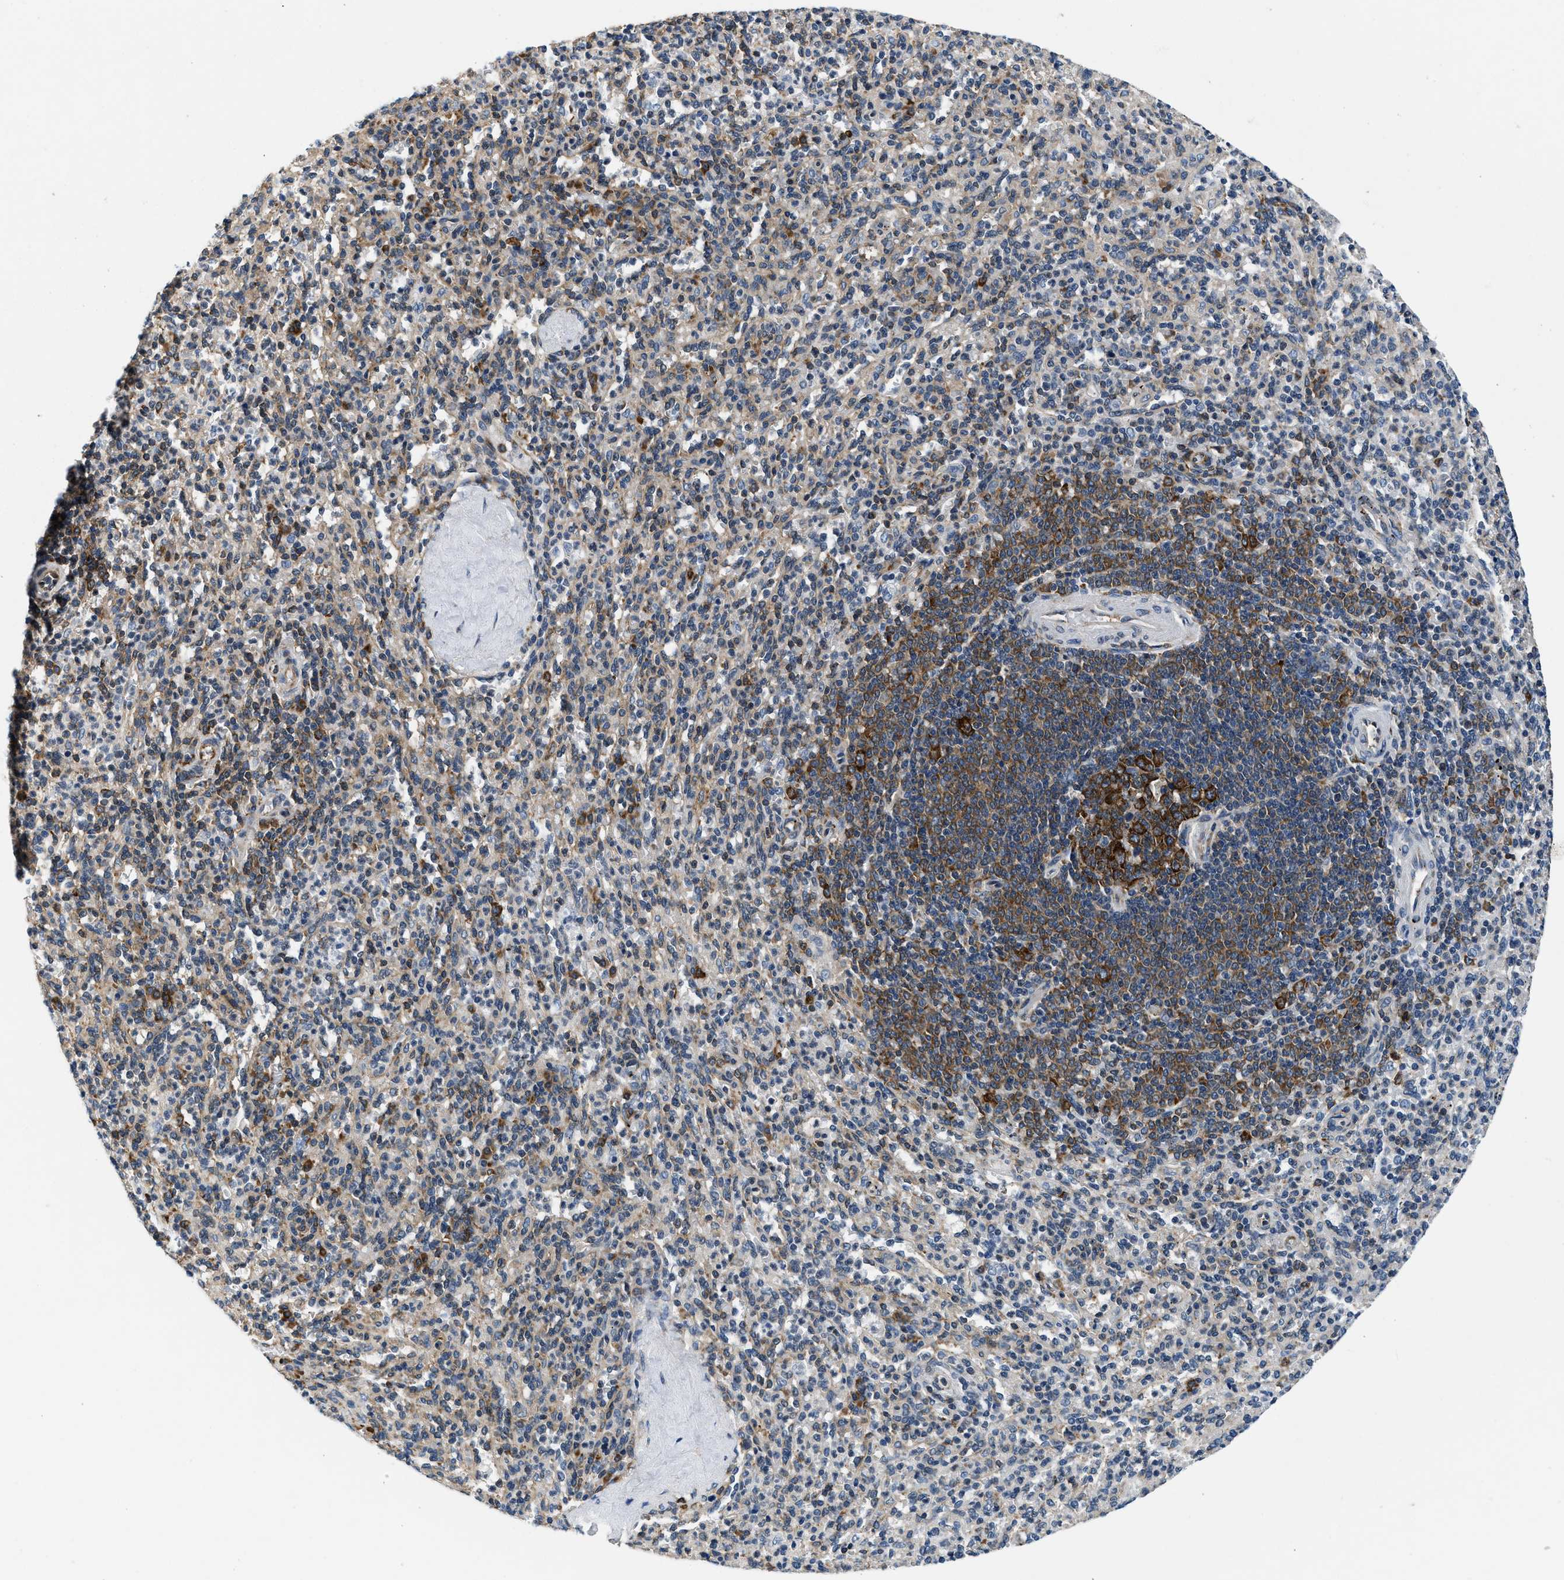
{"staining": {"intensity": "weak", "quantity": "<25%", "location": "cytoplasmic/membranous"}, "tissue": "spleen", "cell_type": "Cells in red pulp", "image_type": "normal", "snomed": [{"axis": "morphology", "description": "Normal tissue, NOS"}, {"axis": "topography", "description": "Spleen"}], "caption": "Micrograph shows no significant protein staining in cells in red pulp of benign spleen. (DAB immunohistochemistry (IHC) visualized using brightfield microscopy, high magnification).", "gene": "PA2G4", "patient": {"sex": "male", "age": 36}}